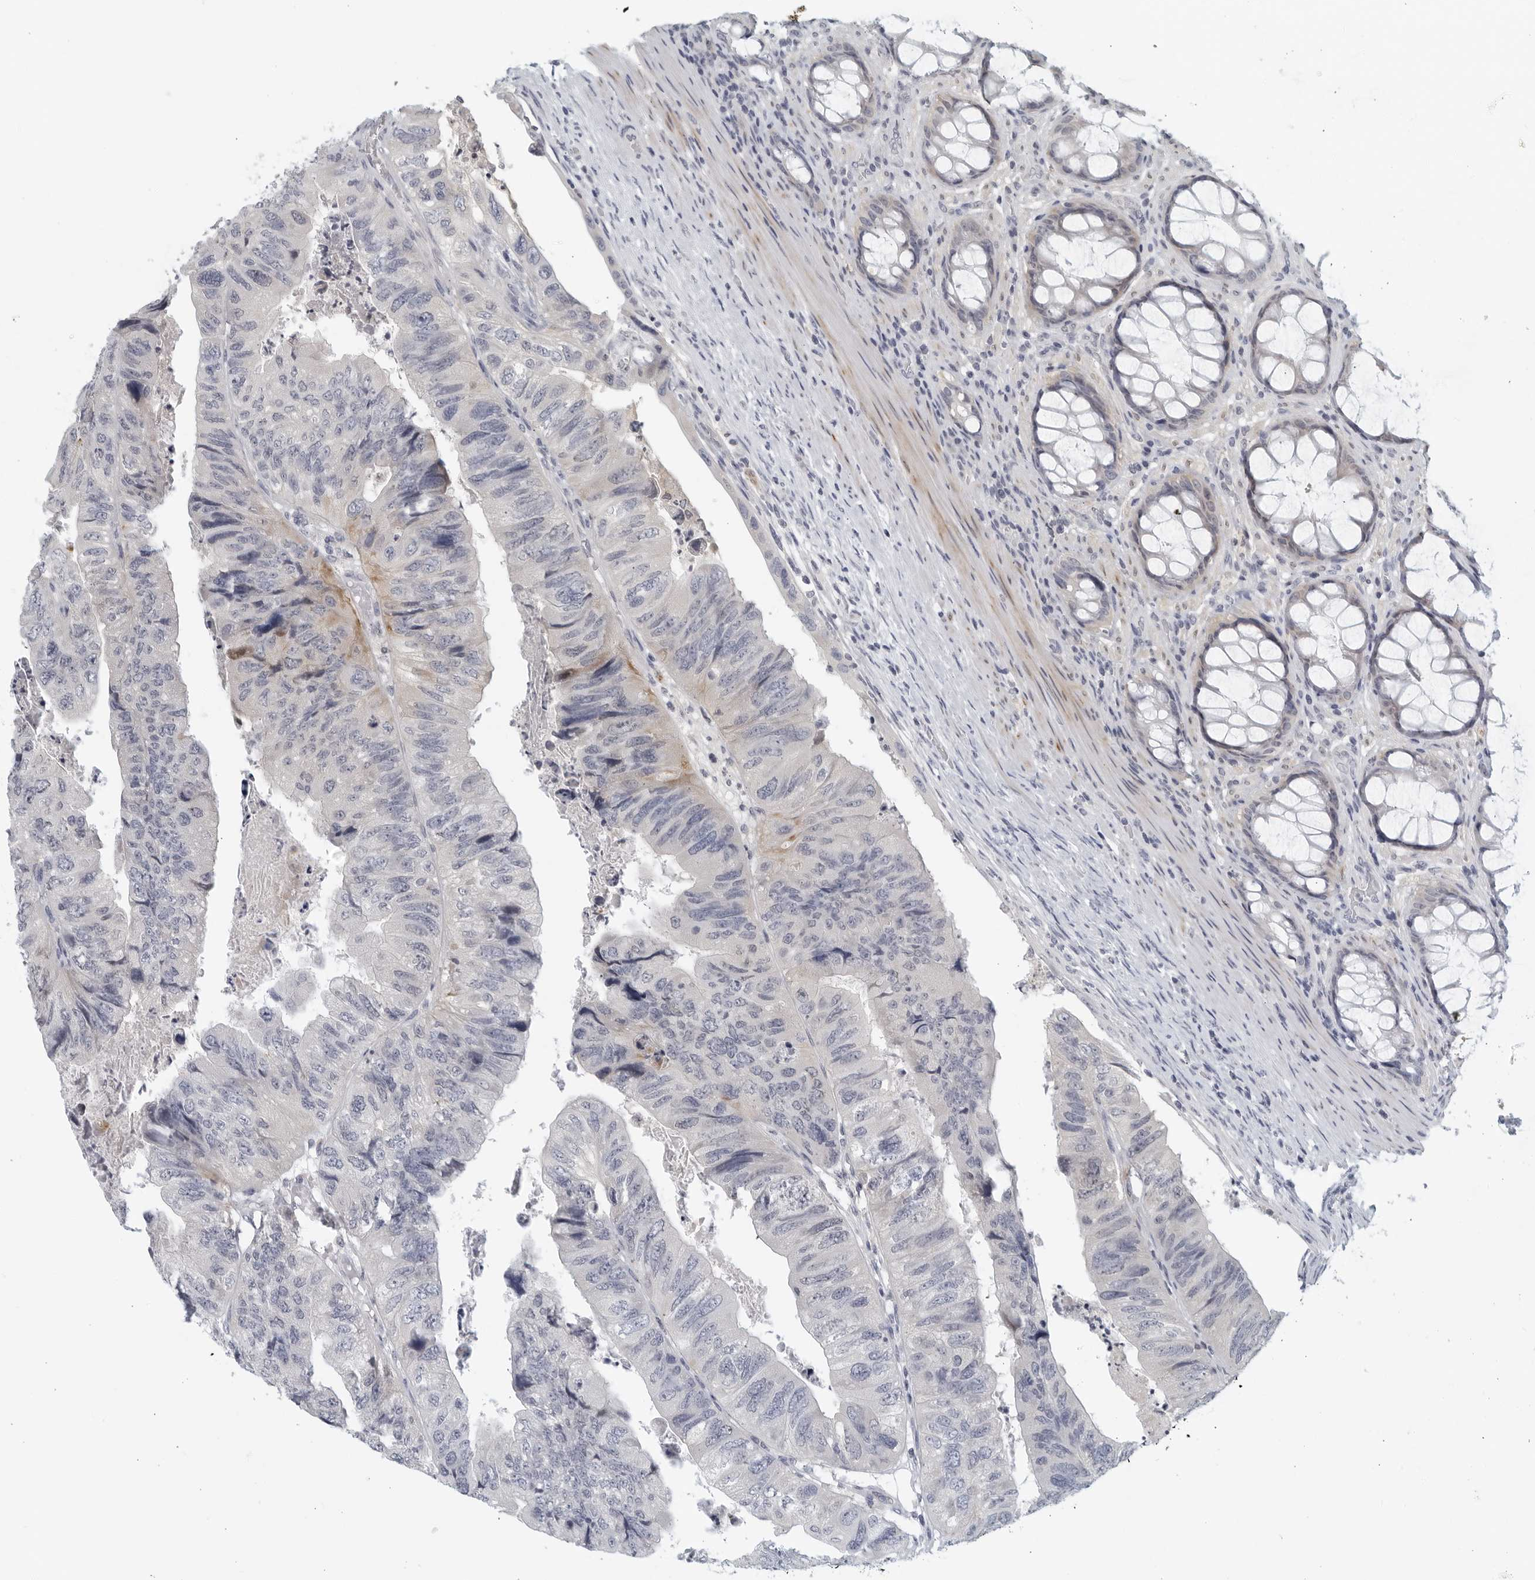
{"staining": {"intensity": "negative", "quantity": "none", "location": "none"}, "tissue": "colorectal cancer", "cell_type": "Tumor cells", "image_type": "cancer", "snomed": [{"axis": "morphology", "description": "Adenocarcinoma, NOS"}, {"axis": "topography", "description": "Rectum"}], "caption": "Immunohistochemistry (IHC) of colorectal adenocarcinoma displays no positivity in tumor cells.", "gene": "MATN1", "patient": {"sex": "male", "age": 63}}